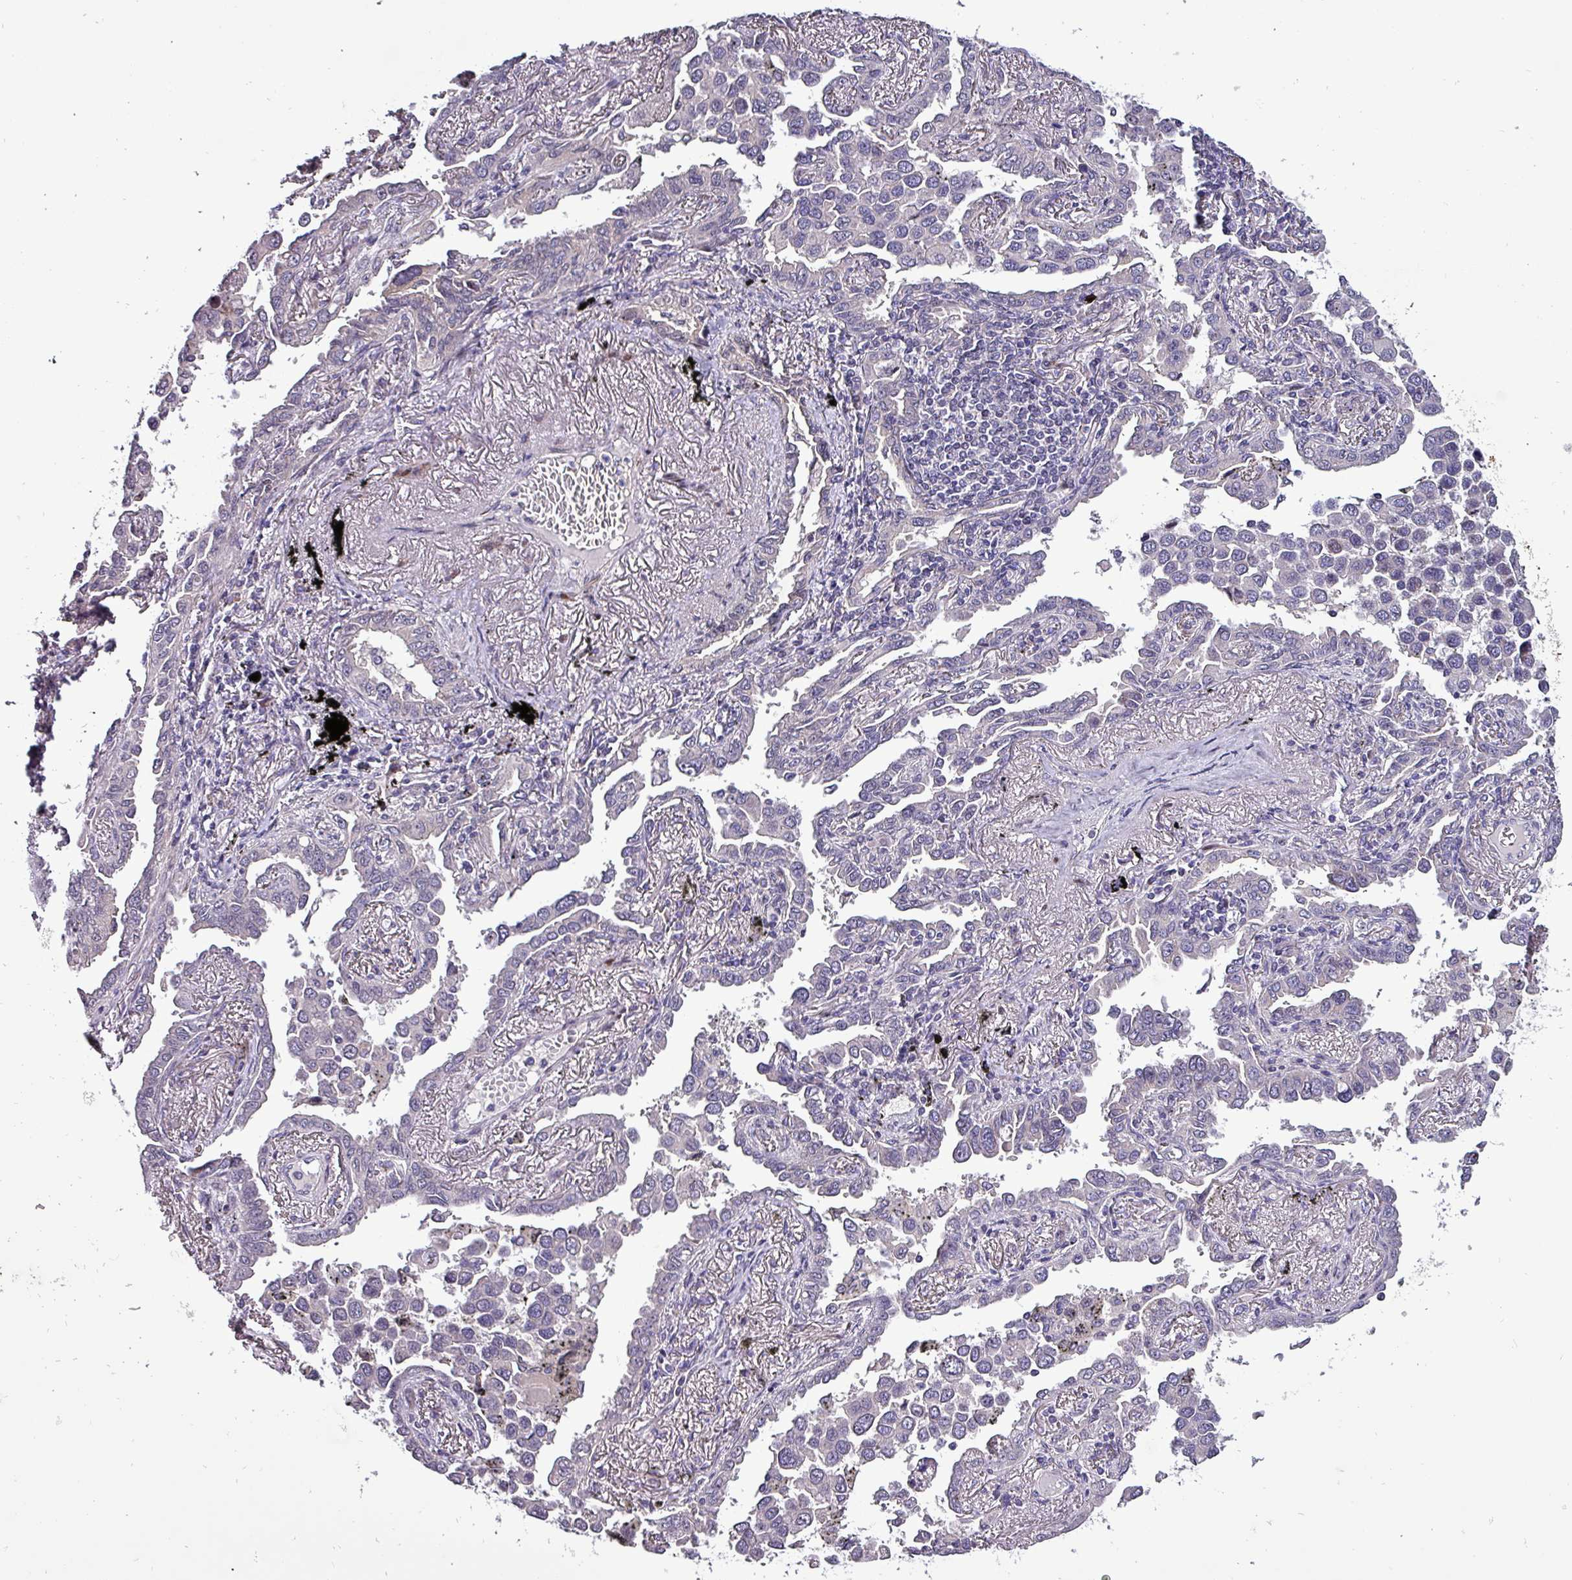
{"staining": {"intensity": "negative", "quantity": "none", "location": "none"}, "tissue": "lung cancer", "cell_type": "Tumor cells", "image_type": "cancer", "snomed": [{"axis": "morphology", "description": "Adenocarcinoma, NOS"}, {"axis": "topography", "description": "Lung"}], "caption": "An IHC image of lung adenocarcinoma is shown. There is no staining in tumor cells of lung adenocarcinoma.", "gene": "GRAPL", "patient": {"sex": "male", "age": 67}}